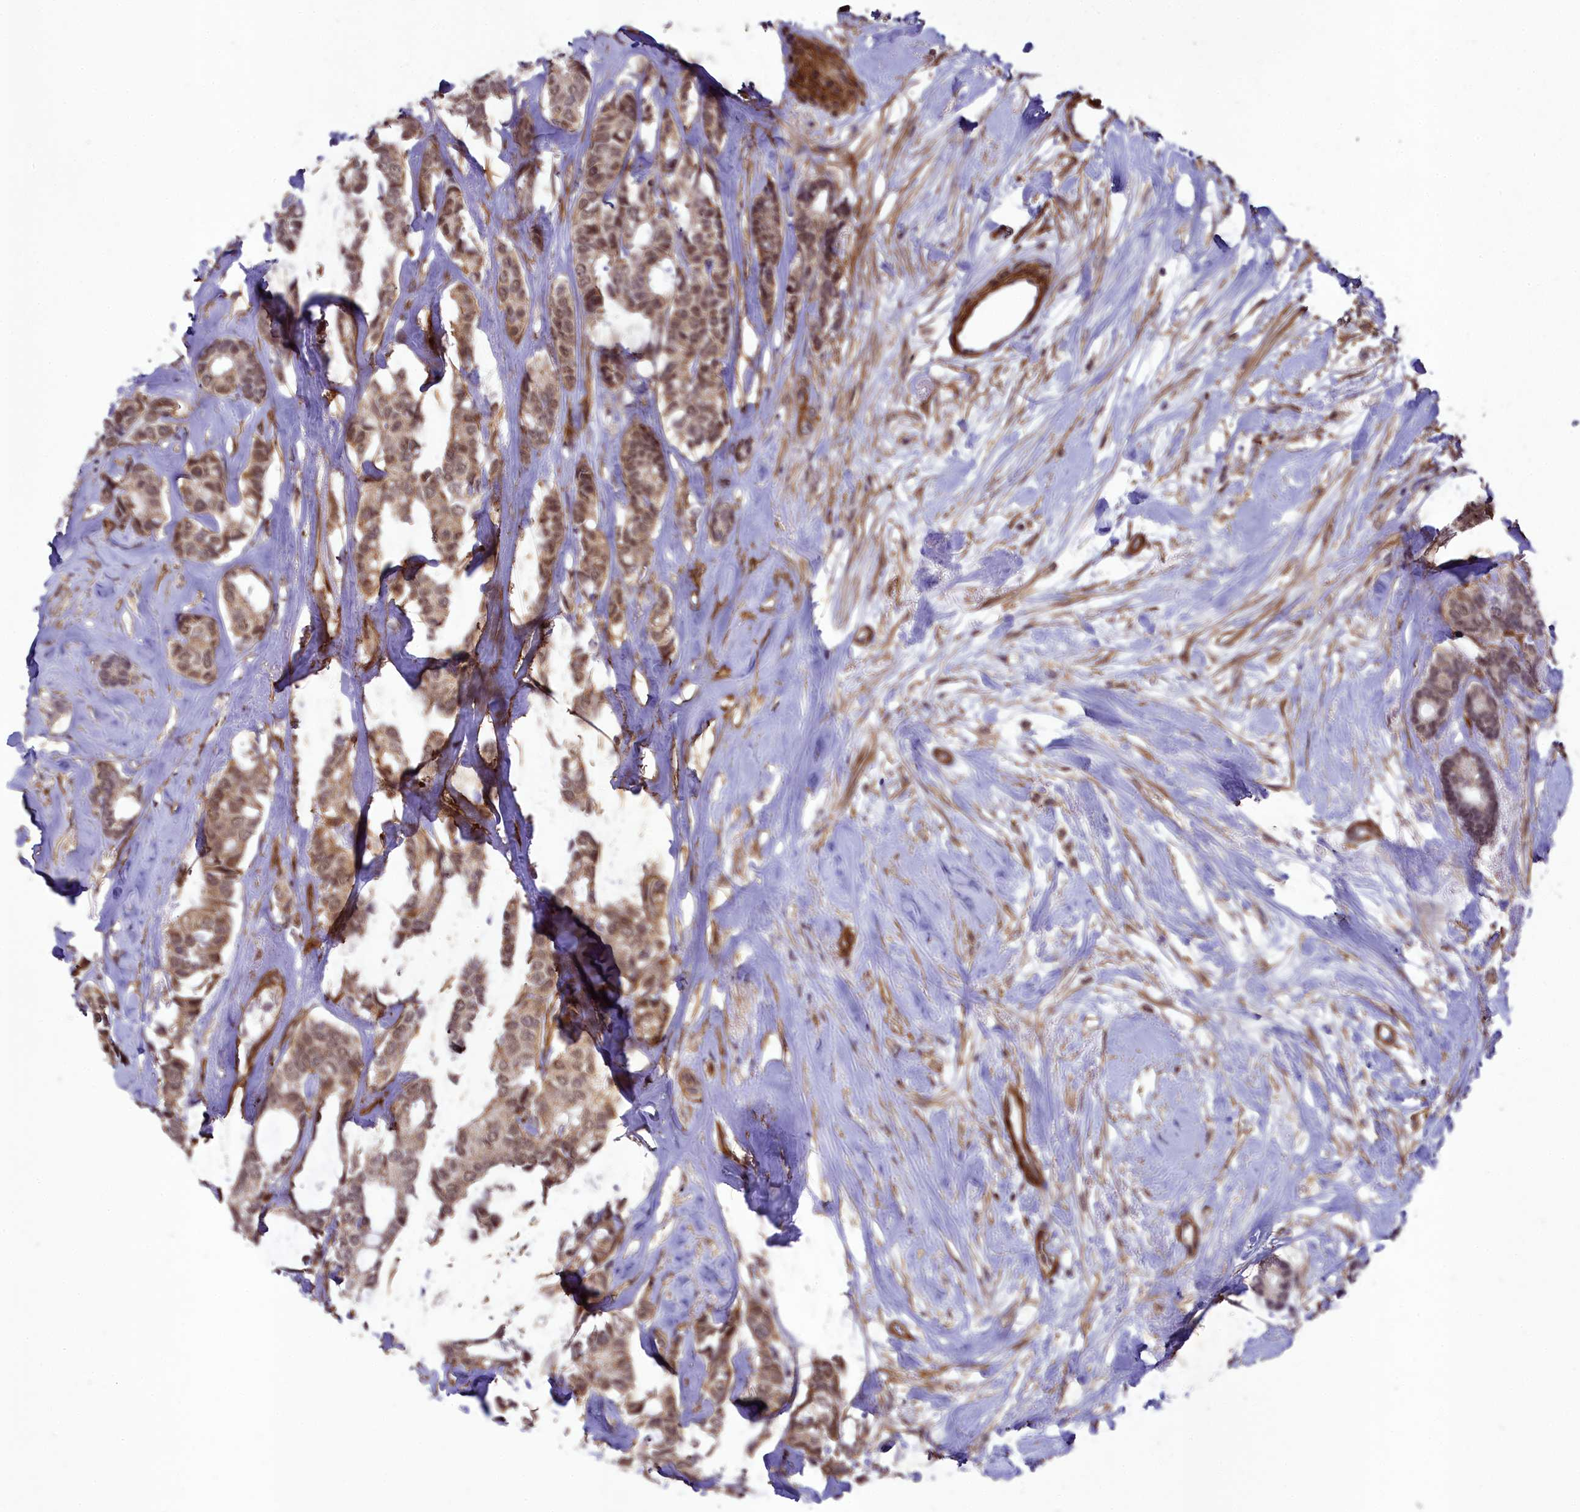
{"staining": {"intensity": "moderate", "quantity": ">75%", "location": "cytoplasmic/membranous,nuclear"}, "tissue": "breast cancer", "cell_type": "Tumor cells", "image_type": "cancer", "snomed": [{"axis": "morphology", "description": "Duct carcinoma"}, {"axis": "topography", "description": "Breast"}], "caption": "A brown stain highlights moderate cytoplasmic/membranous and nuclear expression of a protein in breast cancer (invasive ductal carcinoma) tumor cells. The staining was performed using DAB (3,3'-diaminobenzidine), with brown indicating positive protein expression. Nuclei are stained blue with hematoxylin.", "gene": "TNS1", "patient": {"sex": "female", "age": 87}}